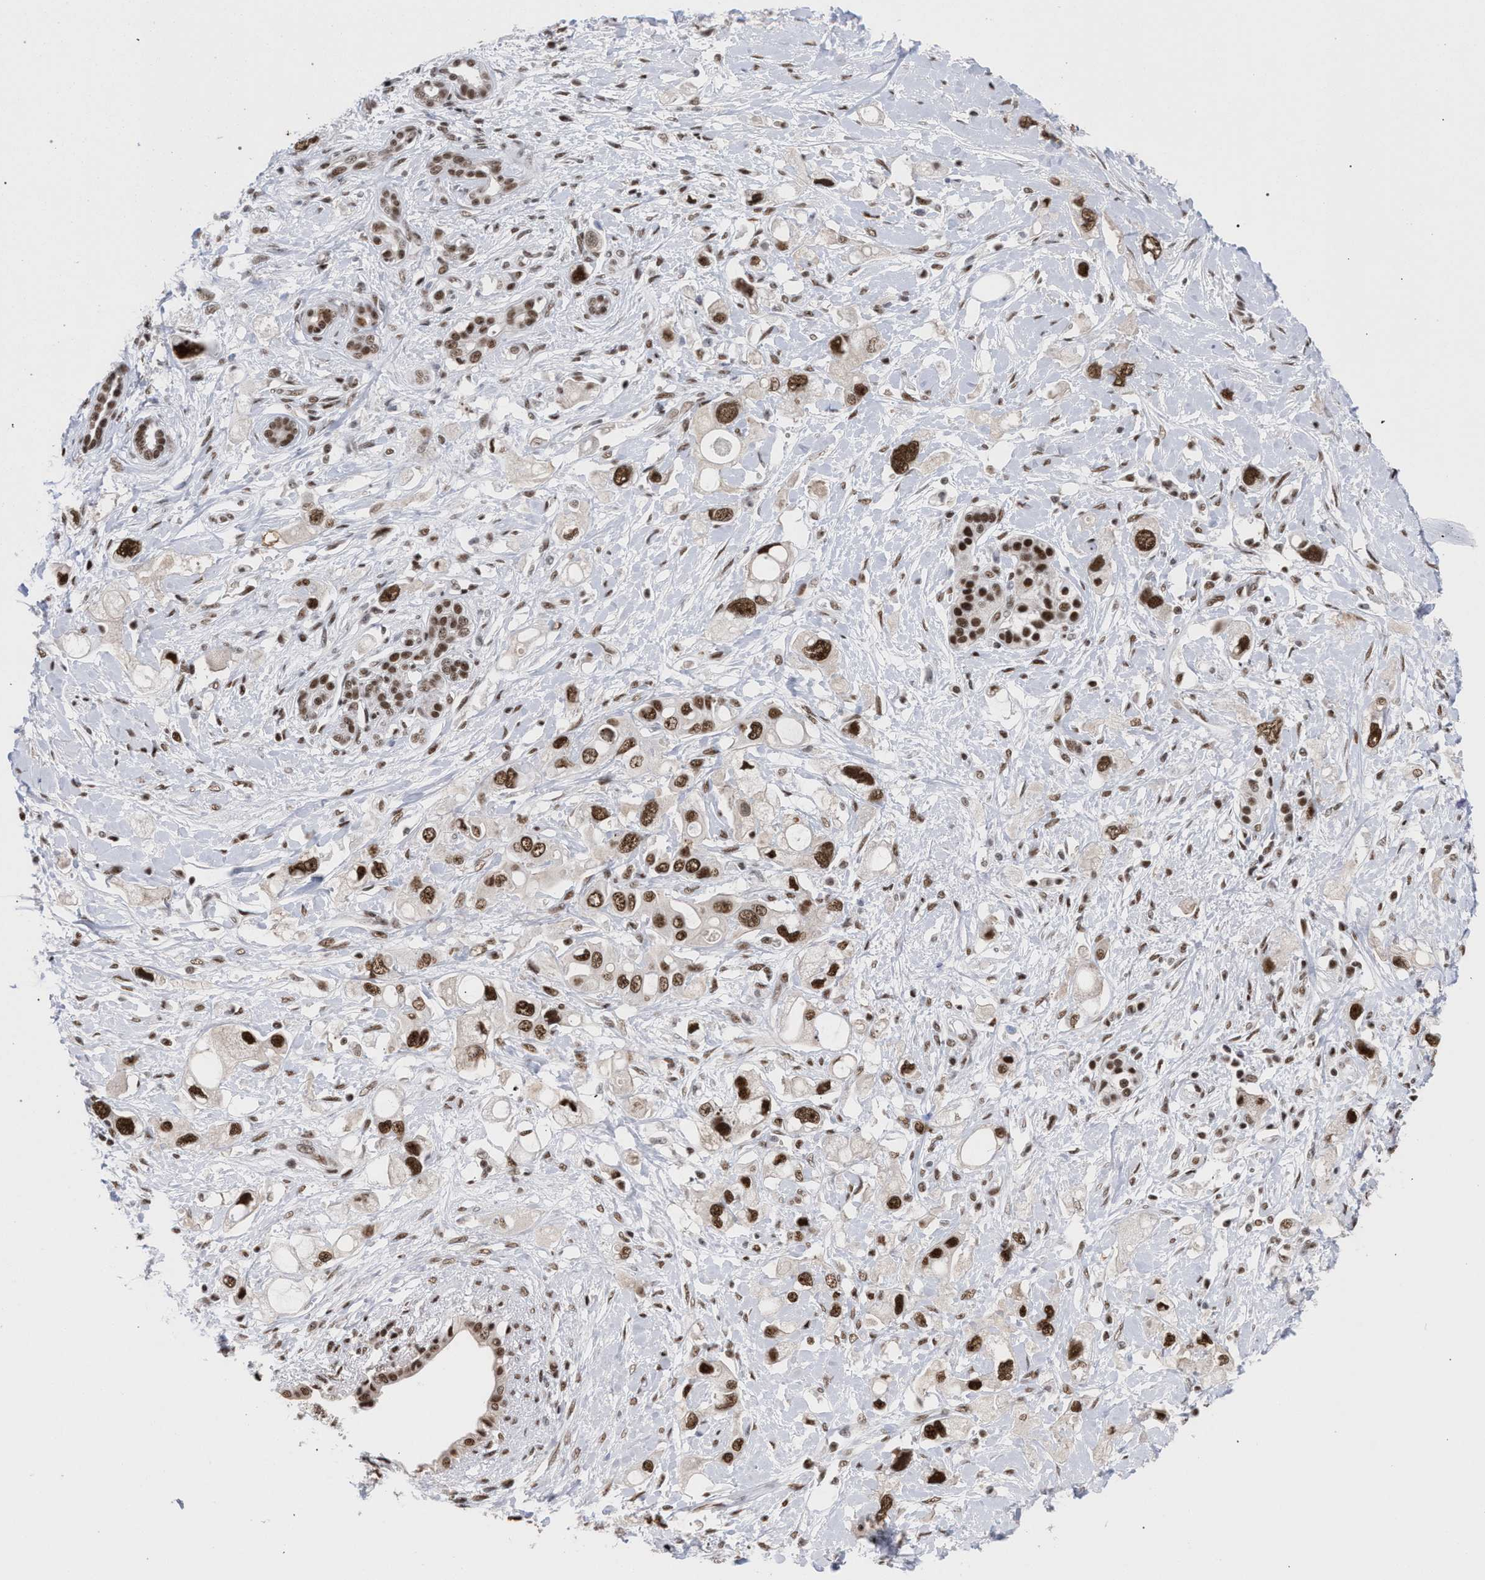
{"staining": {"intensity": "moderate", "quantity": ">75%", "location": "nuclear"}, "tissue": "pancreatic cancer", "cell_type": "Tumor cells", "image_type": "cancer", "snomed": [{"axis": "morphology", "description": "Adenocarcinoma, NOS"}, {"axis": "topography", "description": "Pancreas"}], "caption": "Immunohistochemistry of human pancreatic adenocarcinoma displays medium levels of moderate nuclear staining in approximately >75% of tumor cells.", "gene": "SCAF4", "patient": {"sex": "female", "age": 56}}